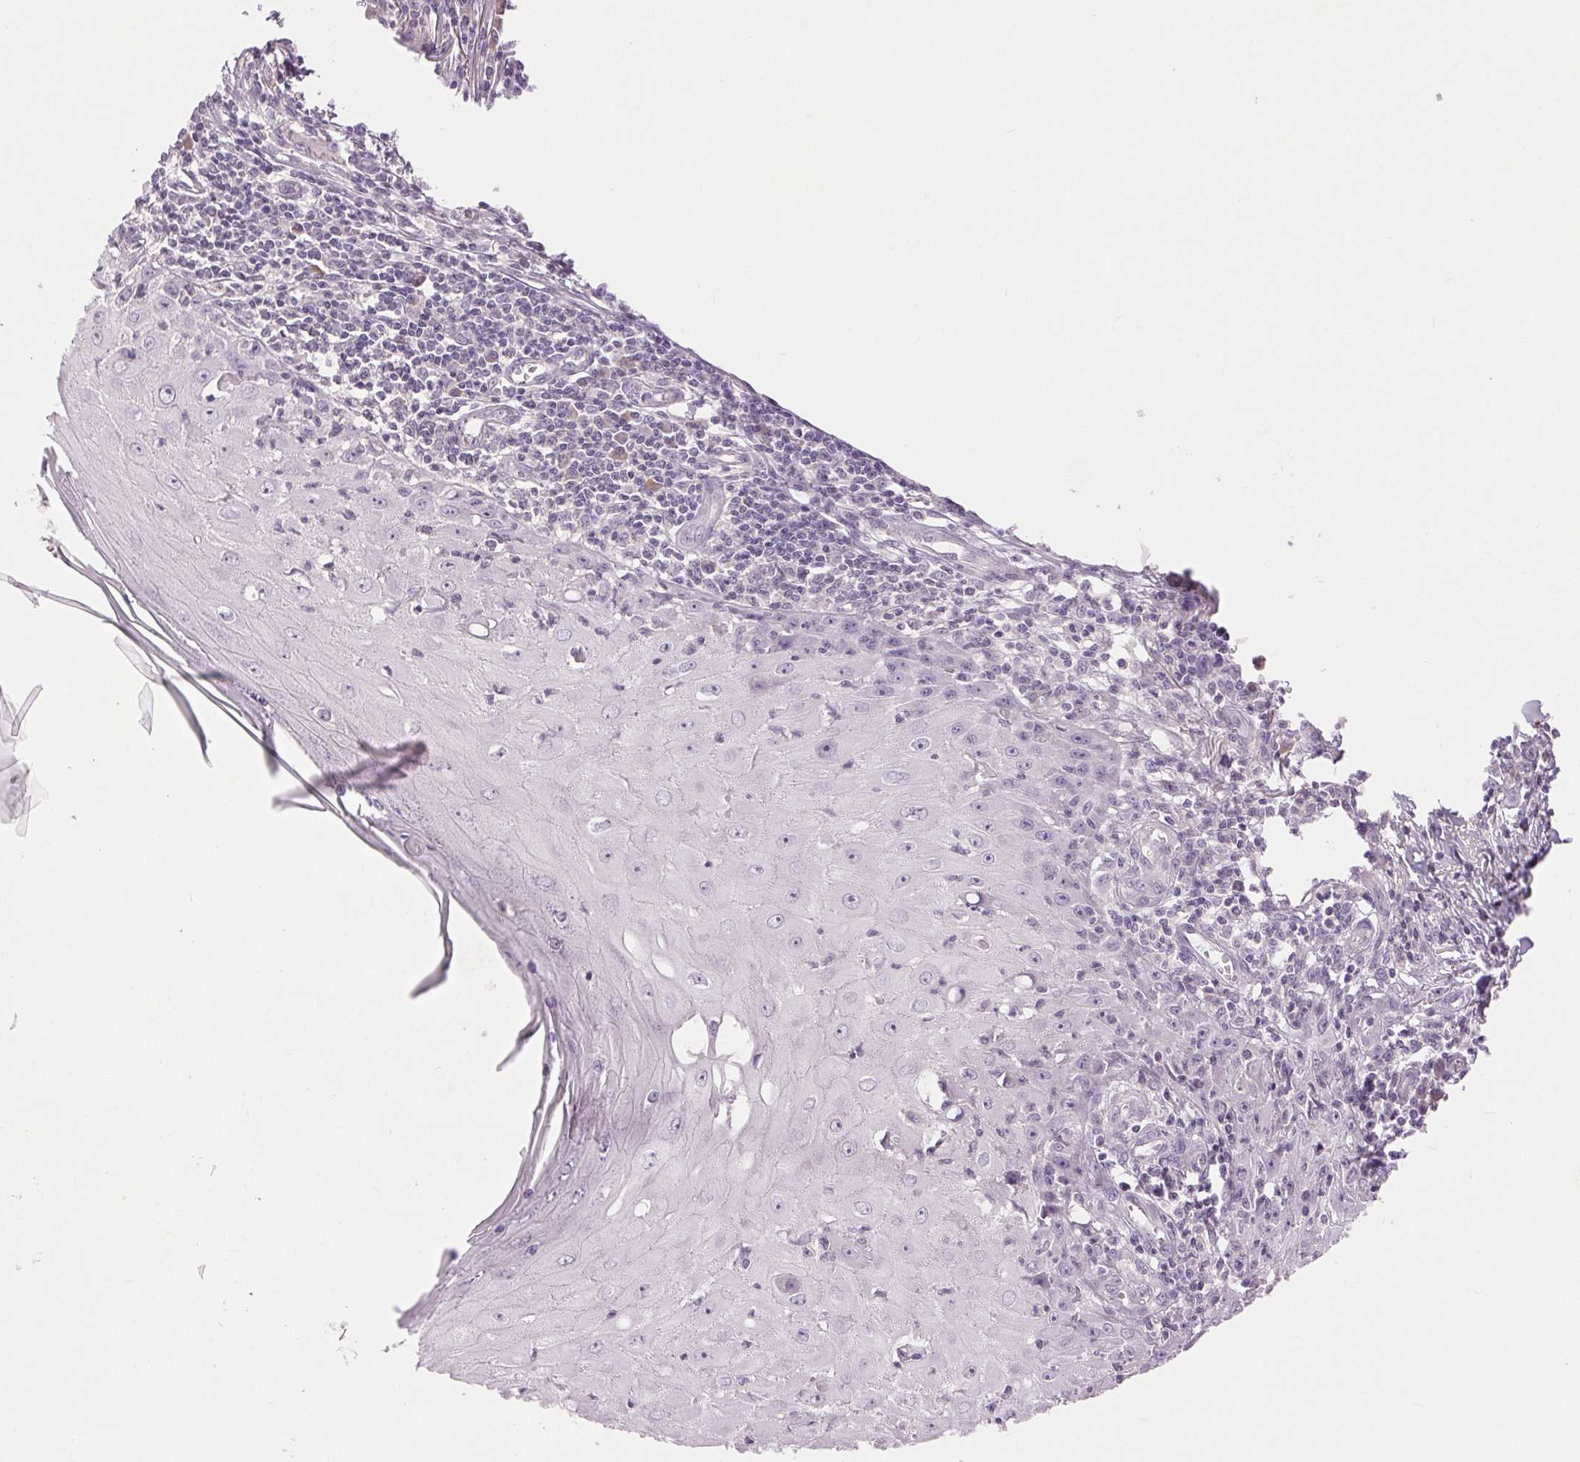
{"staining": {"intensity": "negative", "quantity": "none", "location": "none"}, "tissue": "skin cancer", "cell_type": "Tumor cells", "image_type": "cancer", "snomed": [{"axis": "morphology", "description": "Squamous cell carcinoma, NOS"}, {"axis": "topography", "description": "Skin"}], "caption": "DAB immunohistochemical staining of skin cancer (squamous cell carcinoma) exhibits no significant staining in tumor cells. (DAB immunohistochemistry with hematoxylin counter stain).", "gene": "FXYD4", "patient": {"sex": "female", "age": 73}}